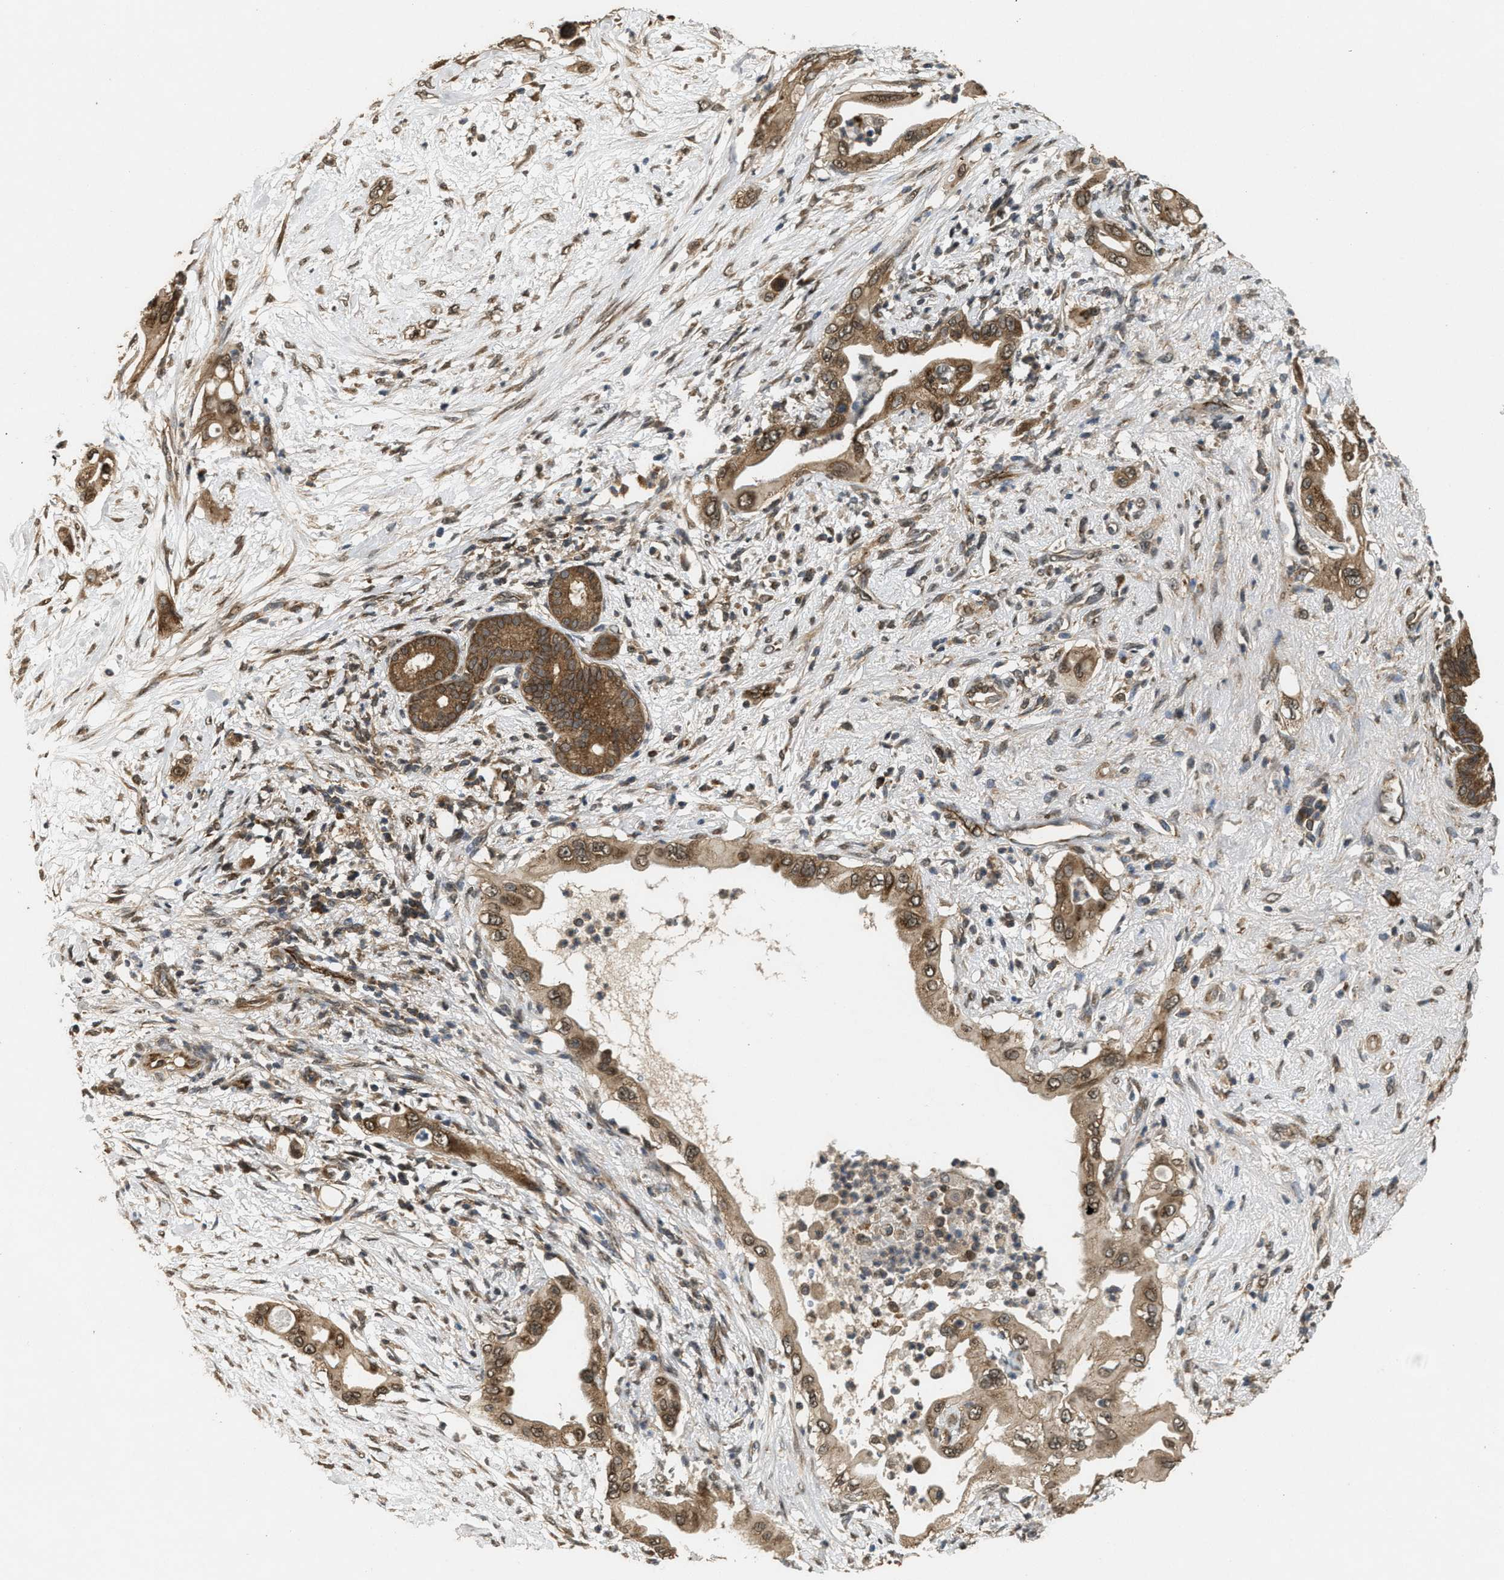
{"staining": {"intensity": "strong", "quantity": ">75%", "location": "cytoplasmic/membranous"}, "tissue": "pancreatic cancer", "cell_type": "Tumor cells", "image_type": "cancer", "snomed": [{"axis": "morphology", "description": "Adenocarcinoma, NOS"}, {"axis": "topography", "description": "Pancreas"}], "caption": "High-power microscopy captured an immunohistochemistry (IHC) image of pancreatic adenocarcinoma, revealing strong cytoplasmic/membranous expression in approximately >75% of tumor cells.", "gene": "ARHGEF5", "patient": {"sex": "male", "age": 59}}